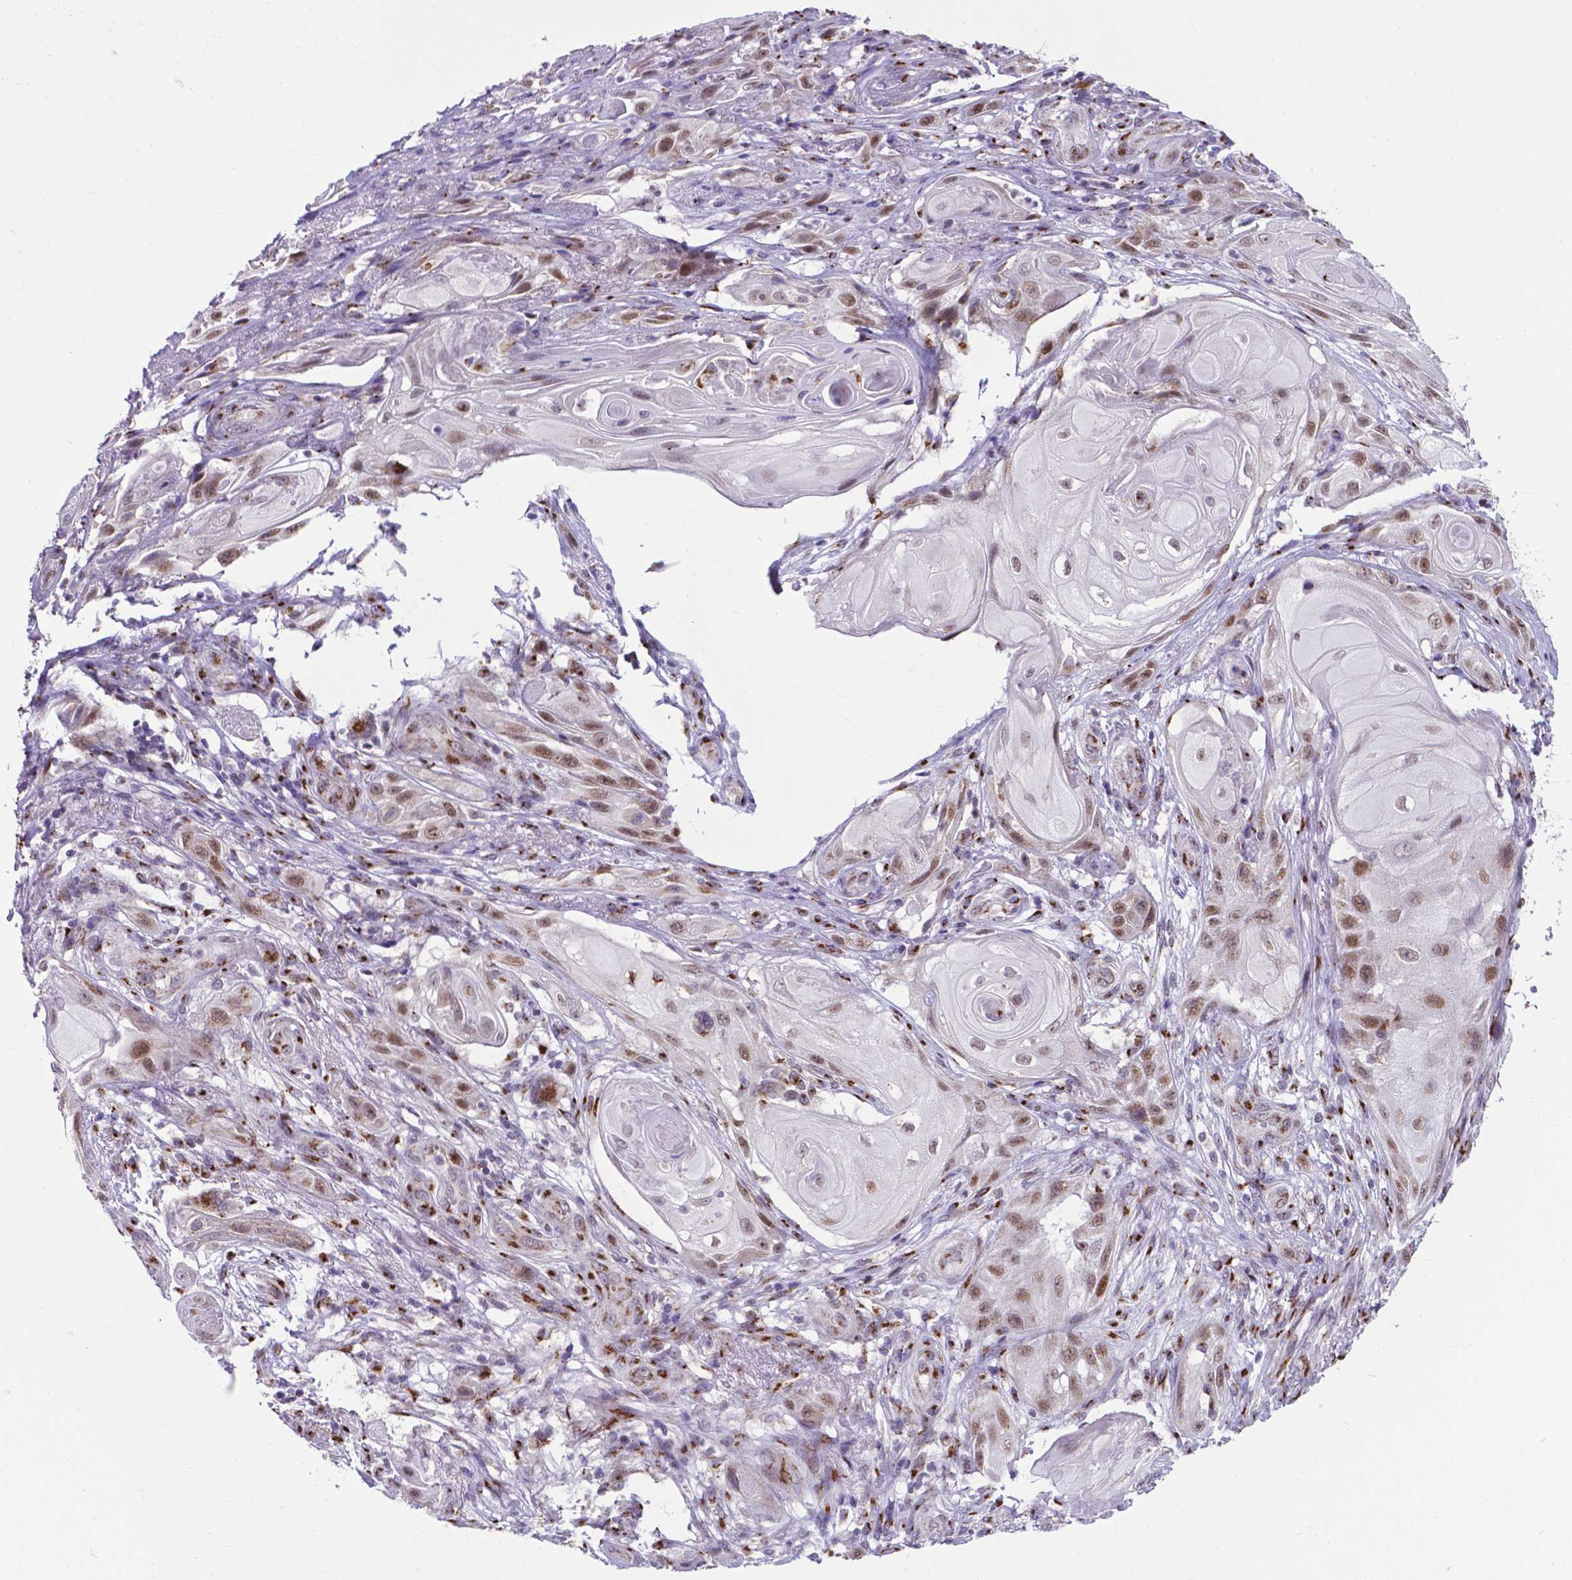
{"staining": {"intensity": "moderate", "quantity": "25%-75%", "location": "nuclear"}, "tissue": "skin cancer", "cell_type": "Tumor cells", "image_type": "cancer", "snomed": [{"axis": "morphology", "description": "Squamous cell carcinoma, NOS"}, {"axis": "topography", "description": "Skin"}], "caption": "Immunohistochemical staining of skin squamous cell carcinoma exhibits medium levels of moderate nuclear positivity in approximately 25%-75% of tumor cells.", "gene": "MRPL10", "patient": {"sex": "male", "age": 62}}